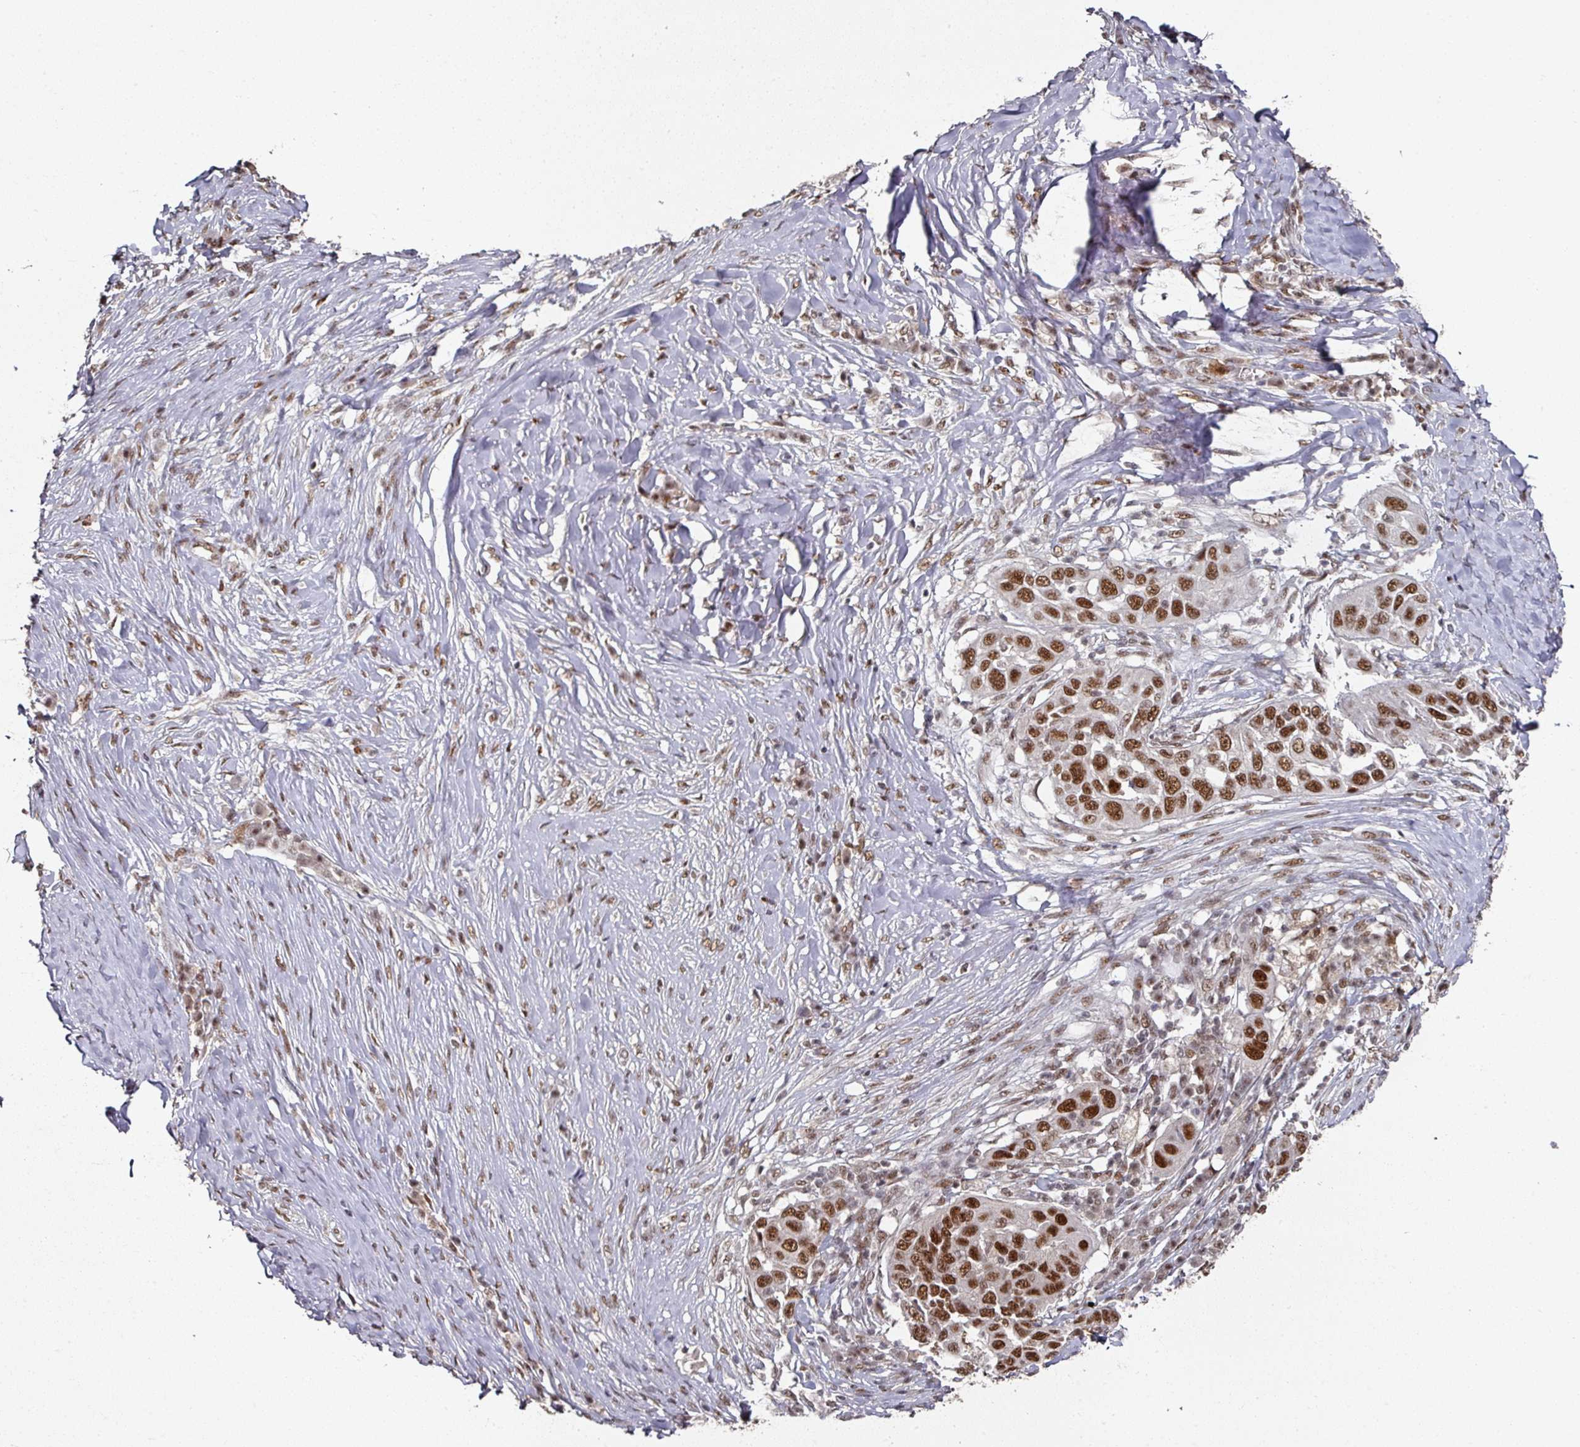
{"staining": {"intensity": "strong", "quantity": ">75%", "location": "nuclear"}, "tissue": "skin cancer", "cell_type": "Tumor cells", "image_type": "cancer", "snomed": [{"axis": "morphology", "description": "Squamous cell carcinoma, NOS"}, {"axis": "topography", "description": "Skin"}], "caption": "Protein analysis of skin squamous cell carcinoma tissue demonstrates strong nuclear expression in about >75% of tumor cells.", "gene": "MEPCE", "patient": {"sex": "female", "age": 44}}